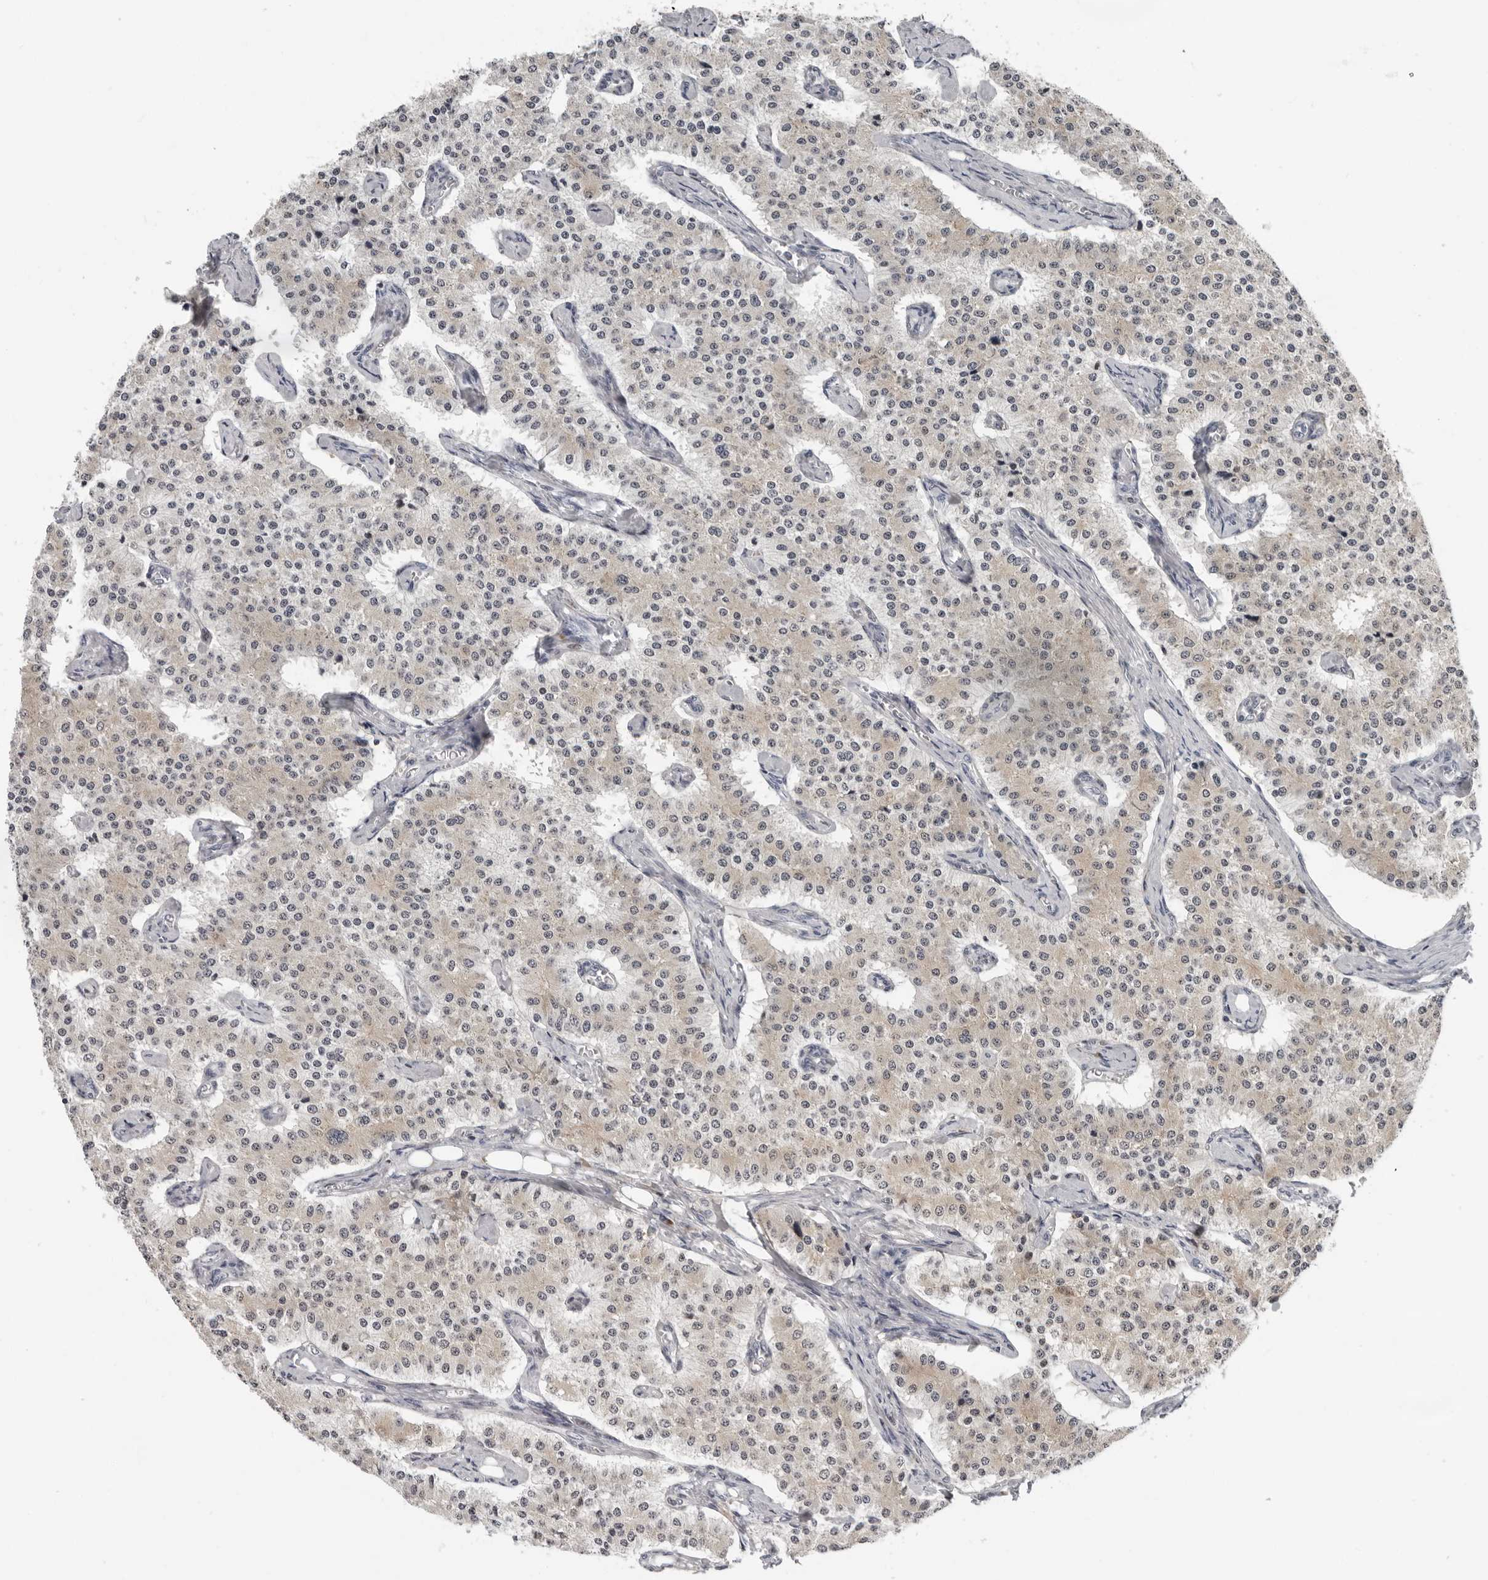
{"staining": {"intensity": "weak", "quantity": "25%-75%", "location": "cytoplasmic/membranous"}, "tissue": "carcinoid", "cell_type": "Tumor cells", "image_type": "cancer", "snomed": [{"axis": "morphology", "description": "Carcinoid, malignant, NOS"}, {"axis": "topography", "description": "Colon"}], "caption": "Weak cytoplasmic/membranous expression for a protein is seen in approximately 25%-75% of tumor cells of carcinoid using immunohistochemistry.", "gene": "PIP4K2C", "patient": {"sex": "female", "age": 52}}